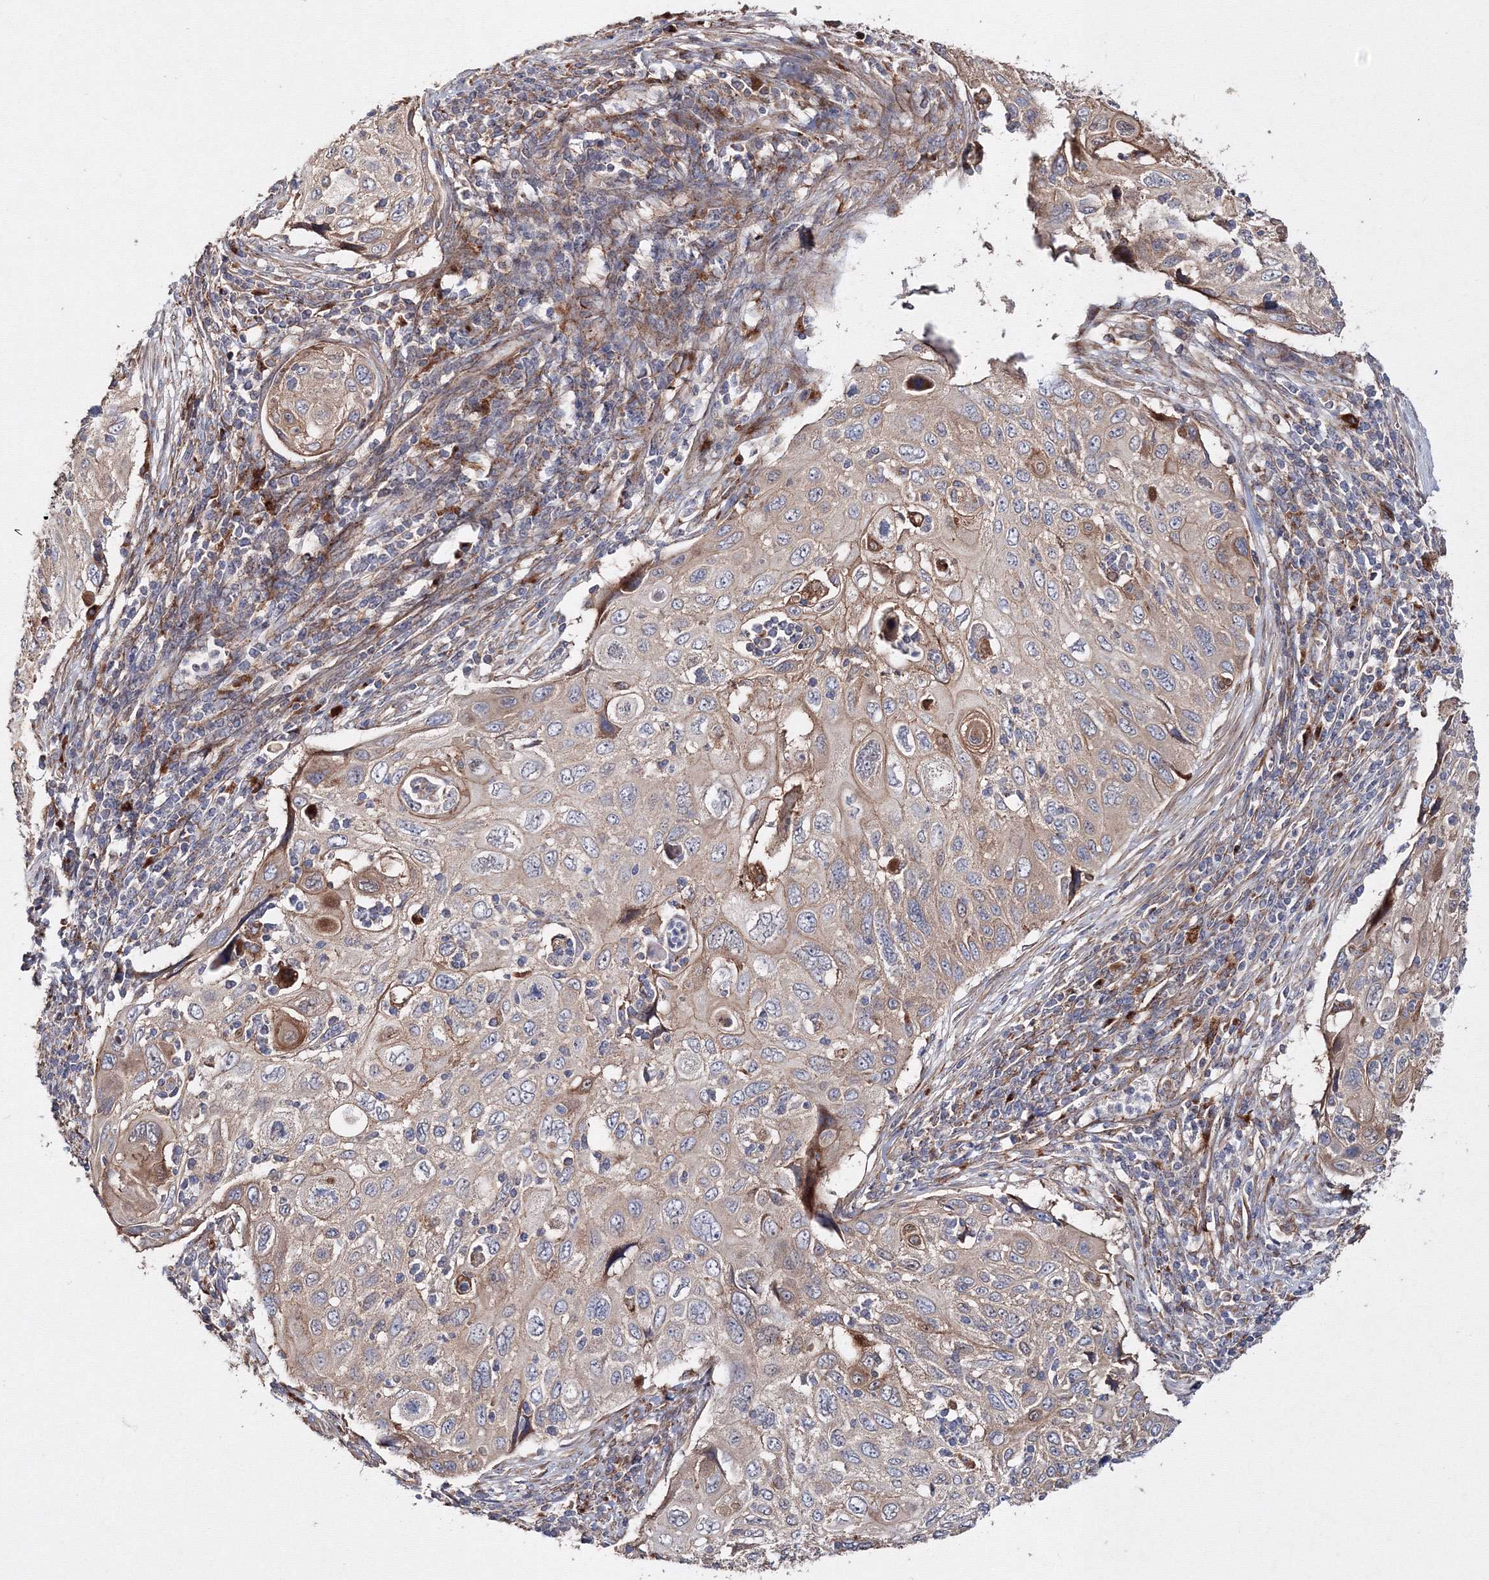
{"staining": {"intensity": "moderate", "quantity": "25%-75%", "location": "cytoplasmic/membranous"}, "tissue": "cervical cancer", "cell_type": "Tumor cells", "image_type": "cancer", "snomed": [{"axis": "morphology", "description": "Squamous cell carcinoma, NOS"}, {"axis": "topography", "description": "Cervix"}], "caption": "This micrograph exhibits immunohistochemistry staining of cervical cancer, with medium moderate cytoplasmic/membranous positivity in approximately 25%-75% of tumor cells.", "gene": "DDO", "patient": {"sex": "female", "age": 70}}